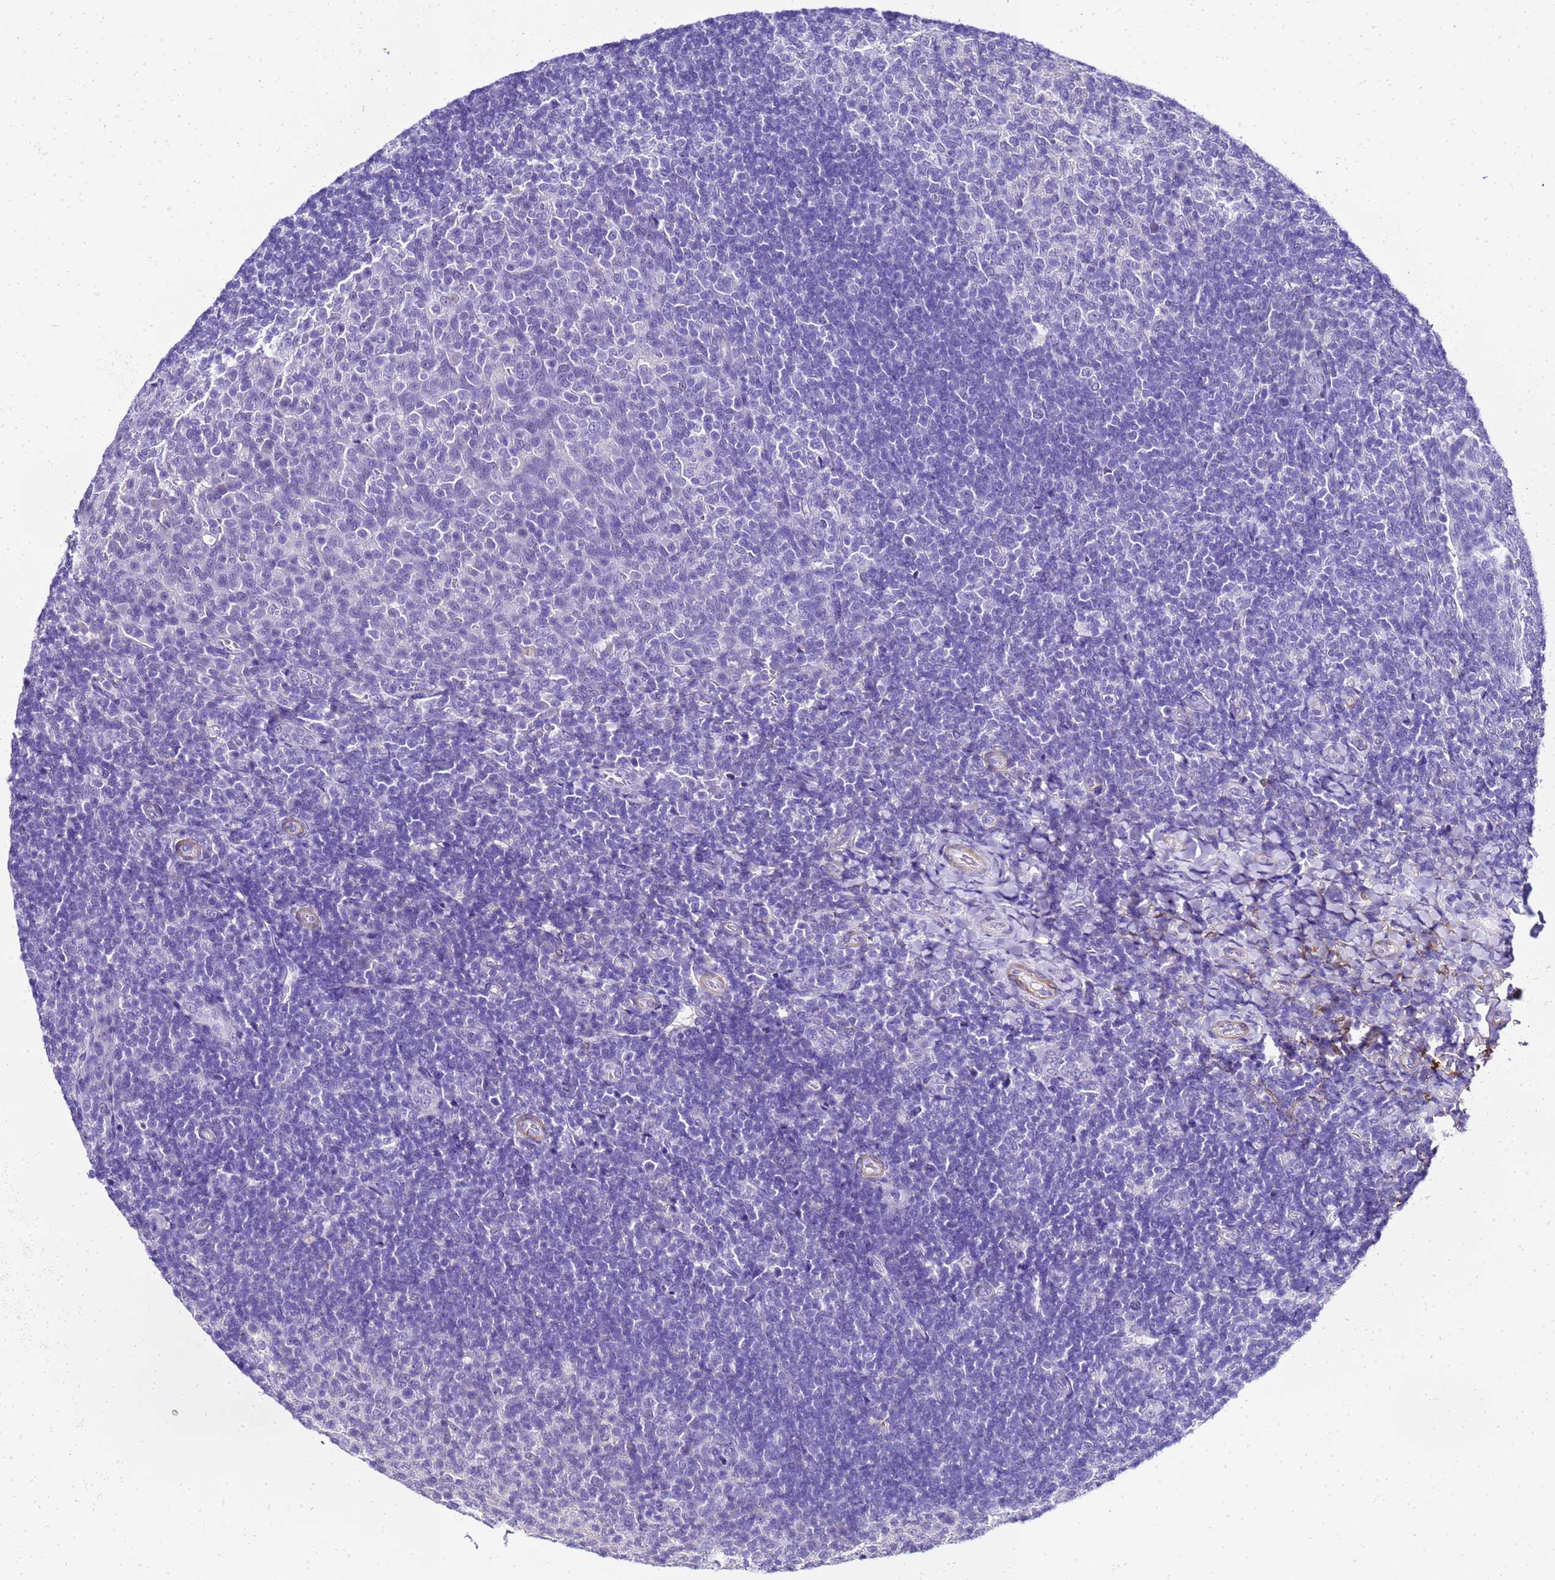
{"staining": {"intensity": "negative", "quantity": "none", "location": "none"}, "tissue": "tonsil", "cell_type": "Germinal center cells", "image_type": "normal", "snomed": [{"axis": "morphology", "description": "Normal tissue, NOS"}, {"axis": "topography", "description": "Tonsil"}], "caption": "Tonsil stained for a protein using IHC demonstrates no staining germinal center cells.", "gene": "HSPB6", "patient": {"sex": "female", "age": 10}}